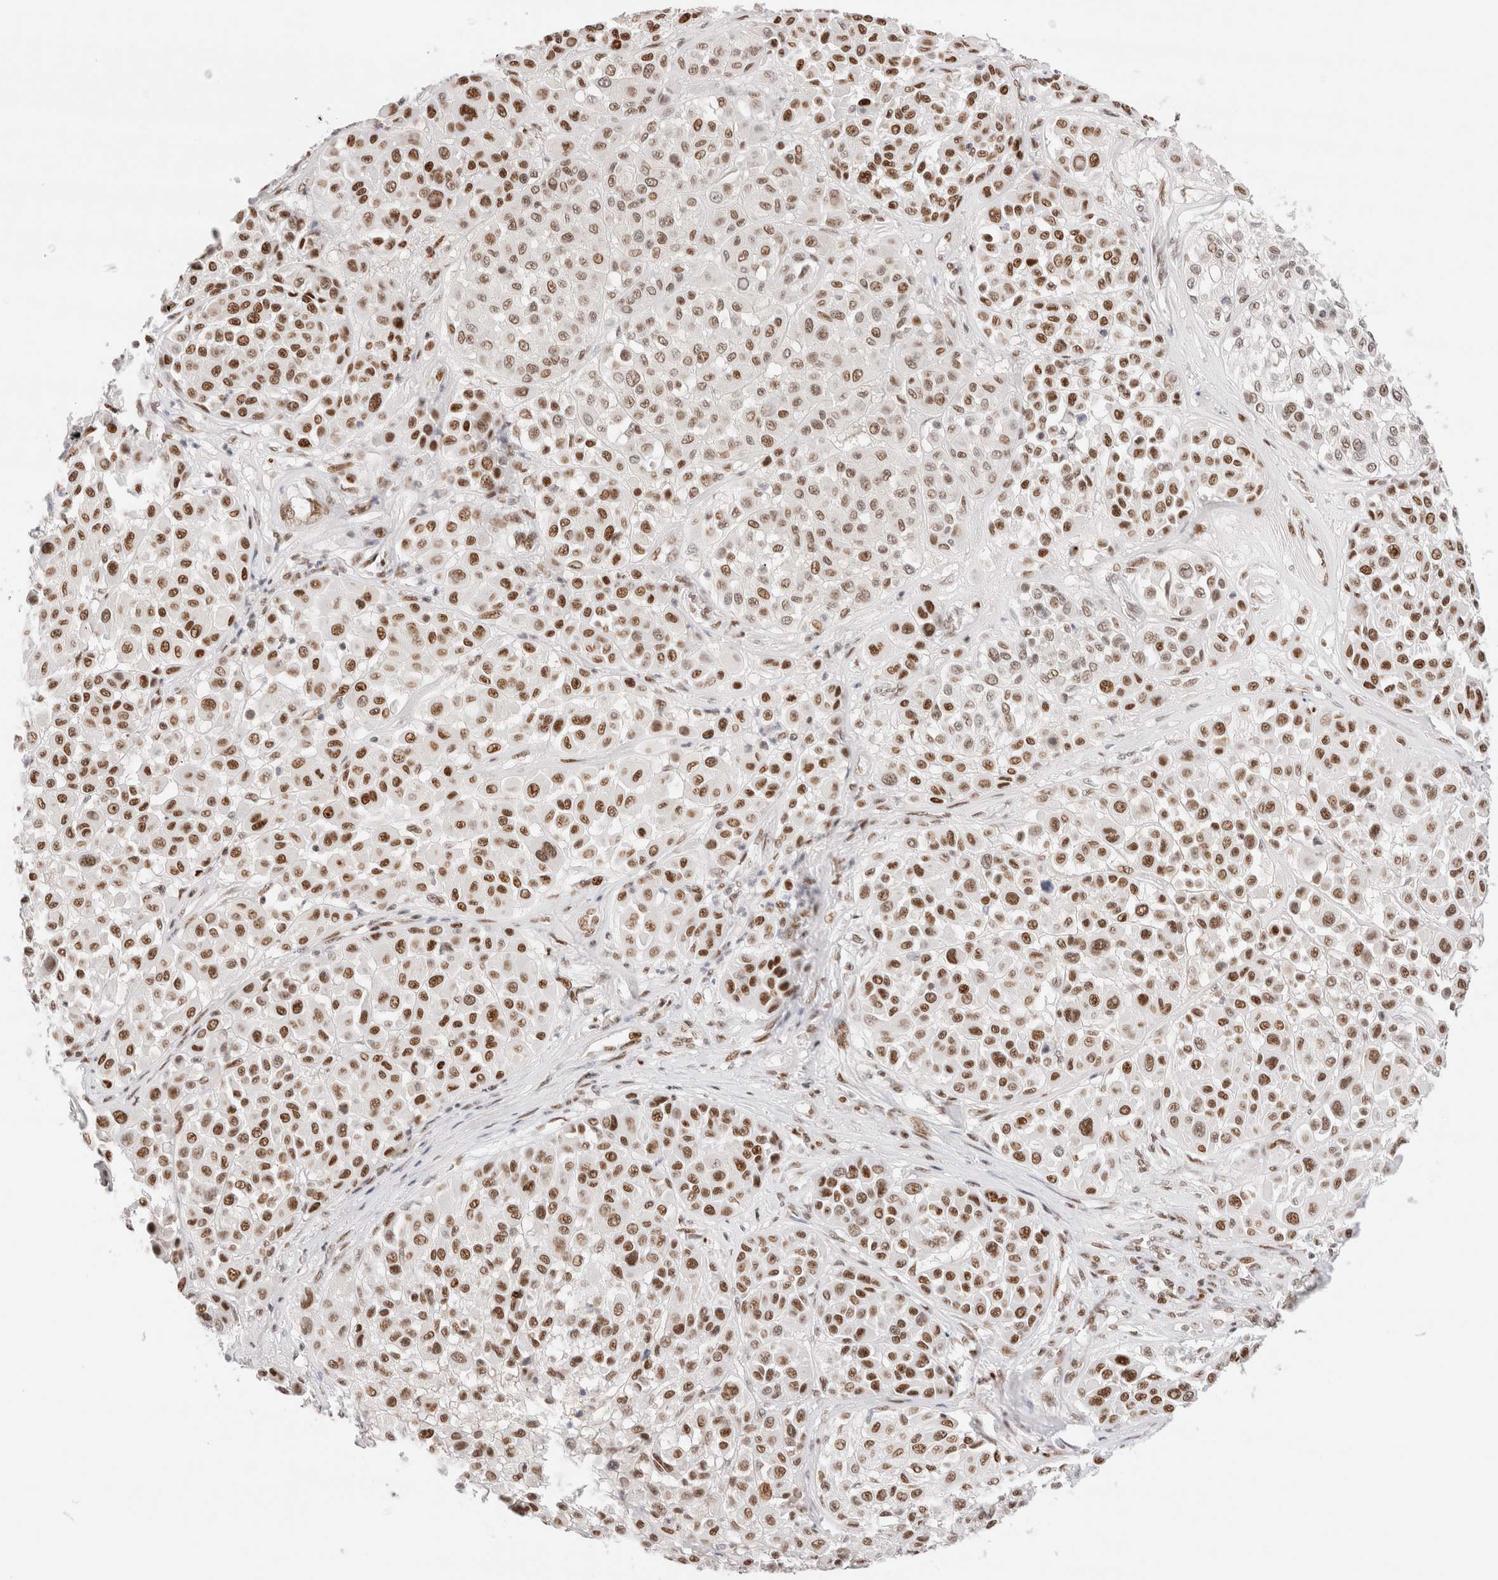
{"staining": {"intensity": "moderate", "quantity": ">75%", "location": "nuclear"}, "tissue": "melanoma", "cell_type": "Tumor cells", "image_type": "cancer", "snomed": [{"axis": "morphology", "description": "Malignant melanoma, Metastatic site"}, {"axis": "topography", "description": "Soft tissue"}], "caption": "This is an image of immunohistochemistry (IHC) staining of melanoma, which shows moderate staining in the nuclear of tumor cells.", "gene": "ZNF282", "patient": {"sex": "male", "age": 41}}